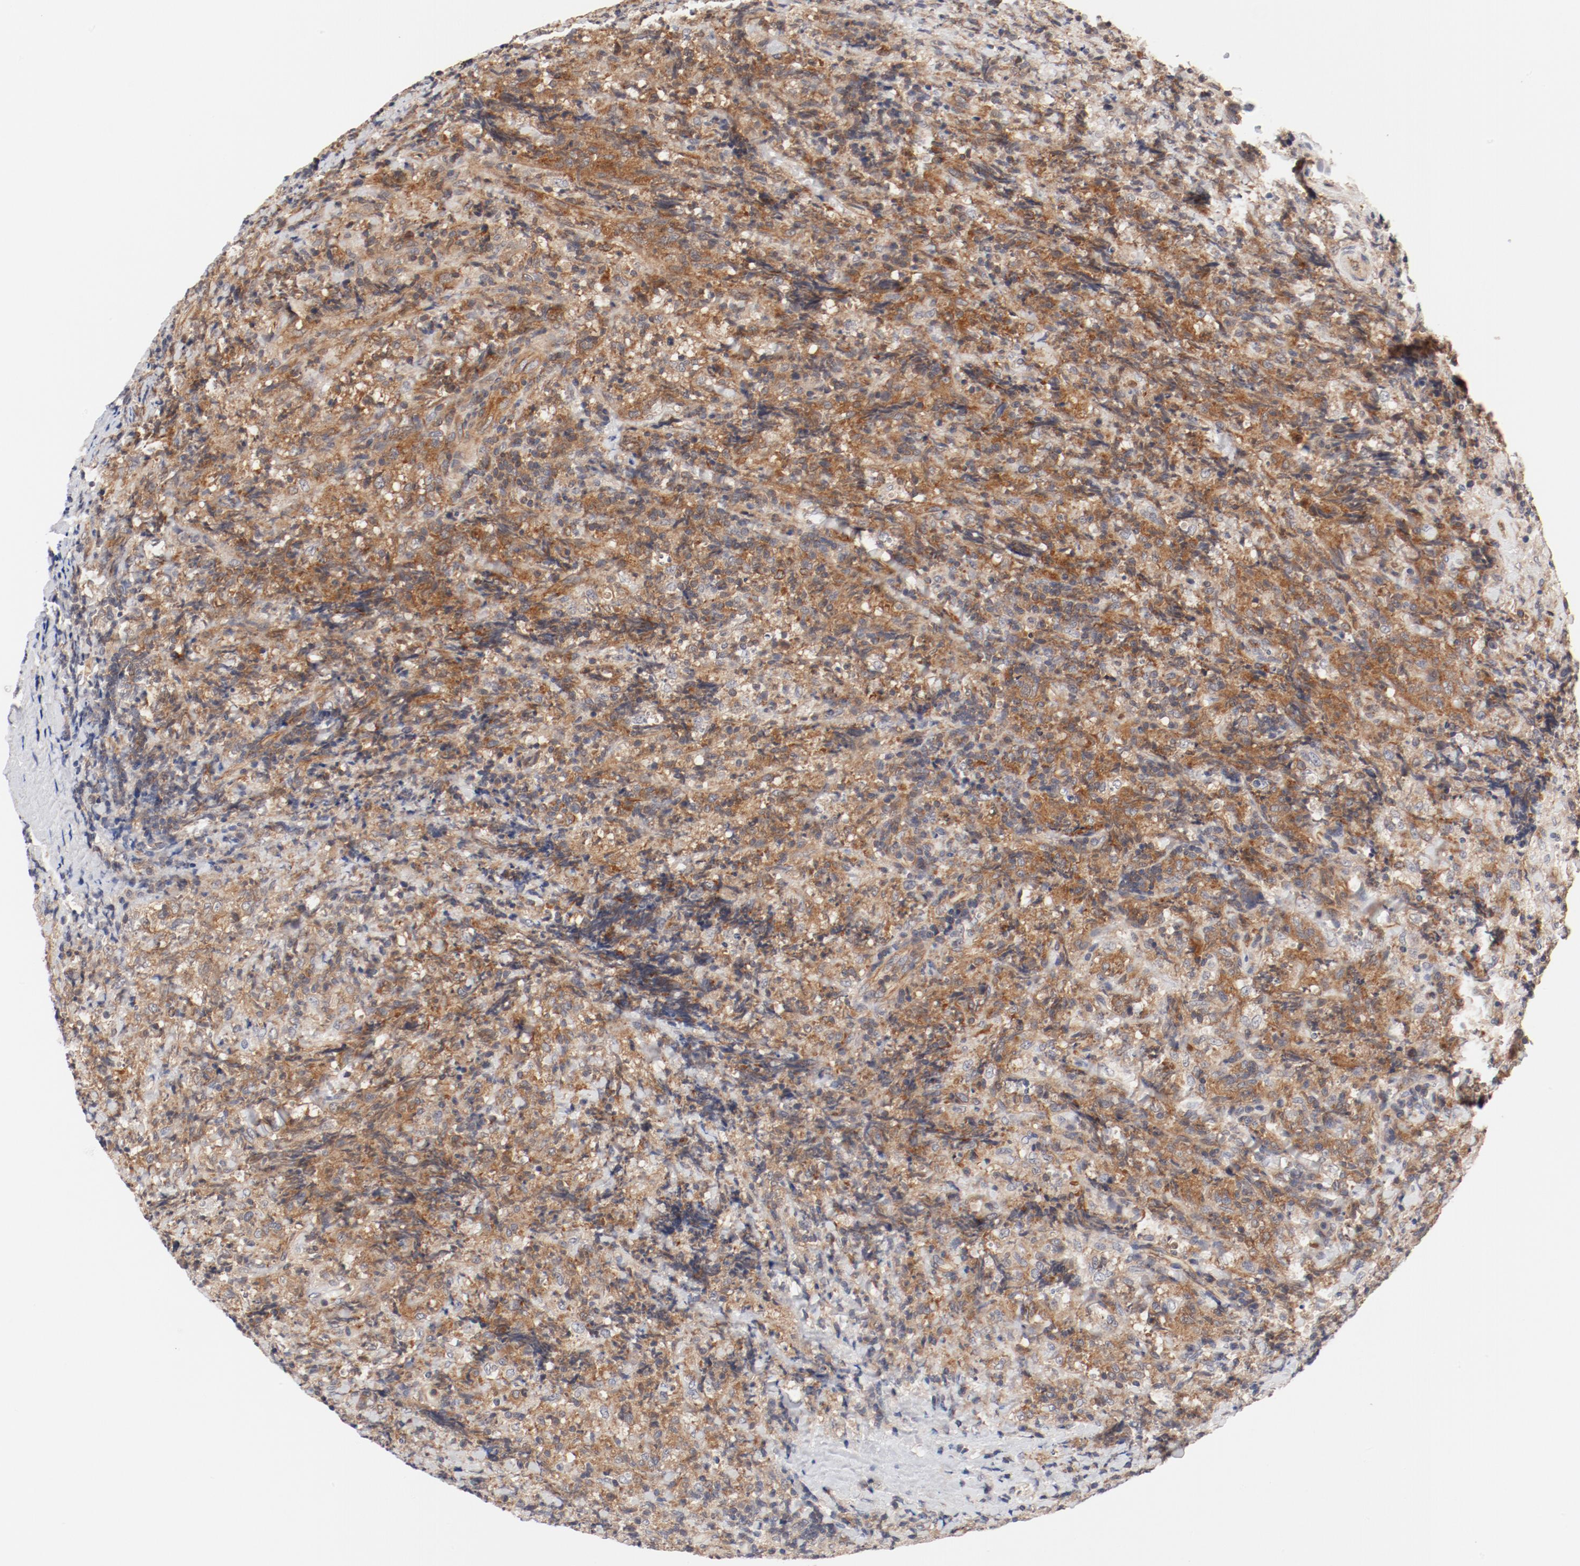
{"staining": {"intensity": "strong", "quantity": ">75%", "location": "cytoplasmic/membranous"}, "tissue": "lymphoma", "cell_type": "Tumor cells", "image_type": "cancer", "snomed": [{"axis": "morphology", "description": "Malignant lymphoma, non-Hodgkin's type, High grade"}, {"axis": "topography", "description": "Tonsil"}], "caption": "DAB (3,3'-diaminobenzidine) immunohistochemical staining of lymphoma exhibits strong cytoplasmic/membranous protein staining in about >75% of tumor cells.", "gene": "ZNF267", "patient": {"sex": "female", "age": 36}}